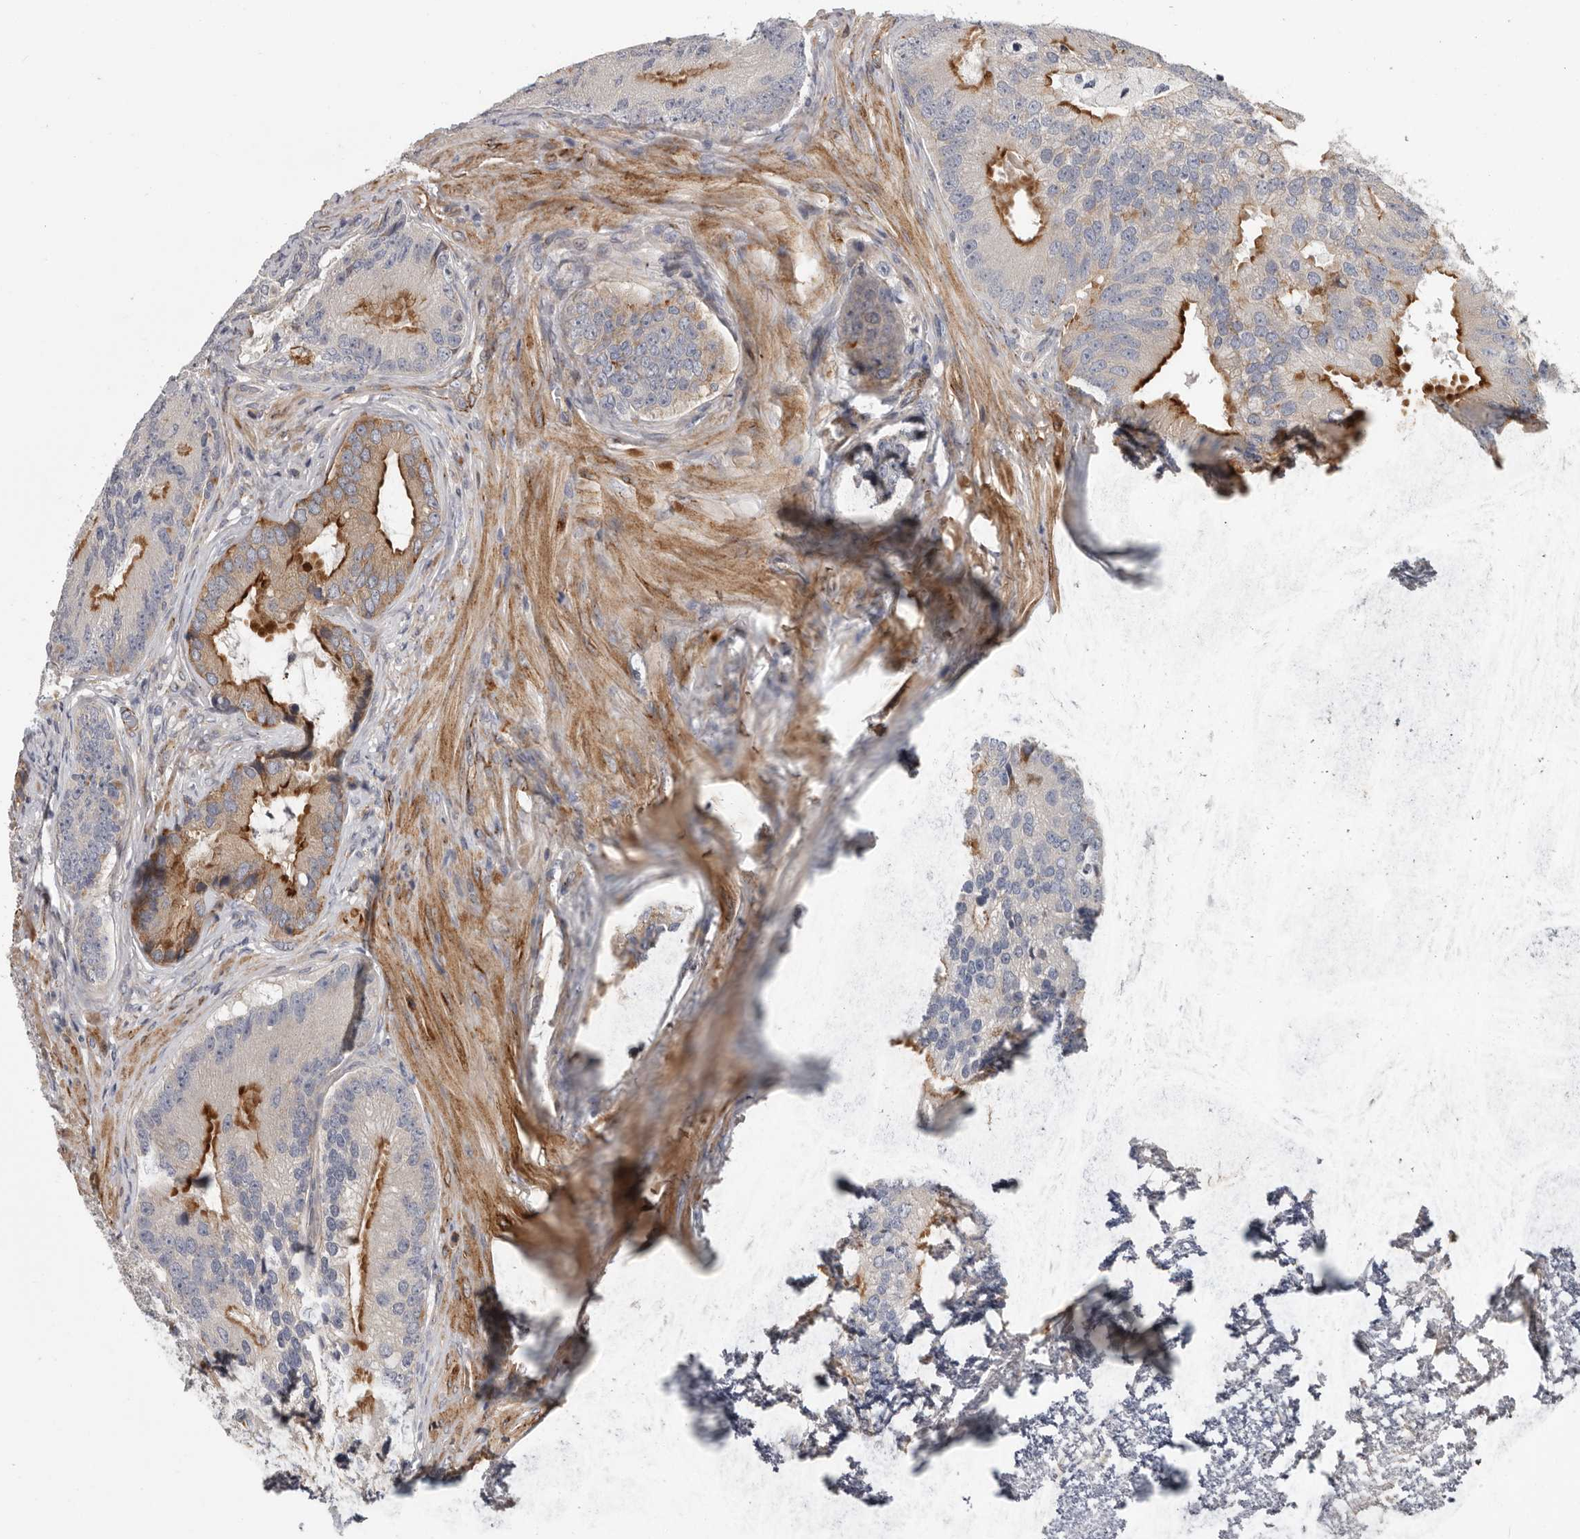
{"staining": {"intensity": "moderate", "quantity": "25%-75%", "location": "cytoplasmic/membranous"}, "tissue": "prostate cancer", "cell_type": "Tumor cells", "image_type": "cancer", "snomed": [{"axis": "morphology", "description": "Adenocarcinoma, High grade"}, {"axis": "topography", "description": "Prostate"}], "caption": "Prostate high-grade adenocarcinoma tissue demonstrates moderate cytoplasmic/membranous expression in about 25%-75% of tumor cells, visualized by immunohistochemistry.", "gene": "ATXN3L", "patient": {"sex": "male", "age": 70}}